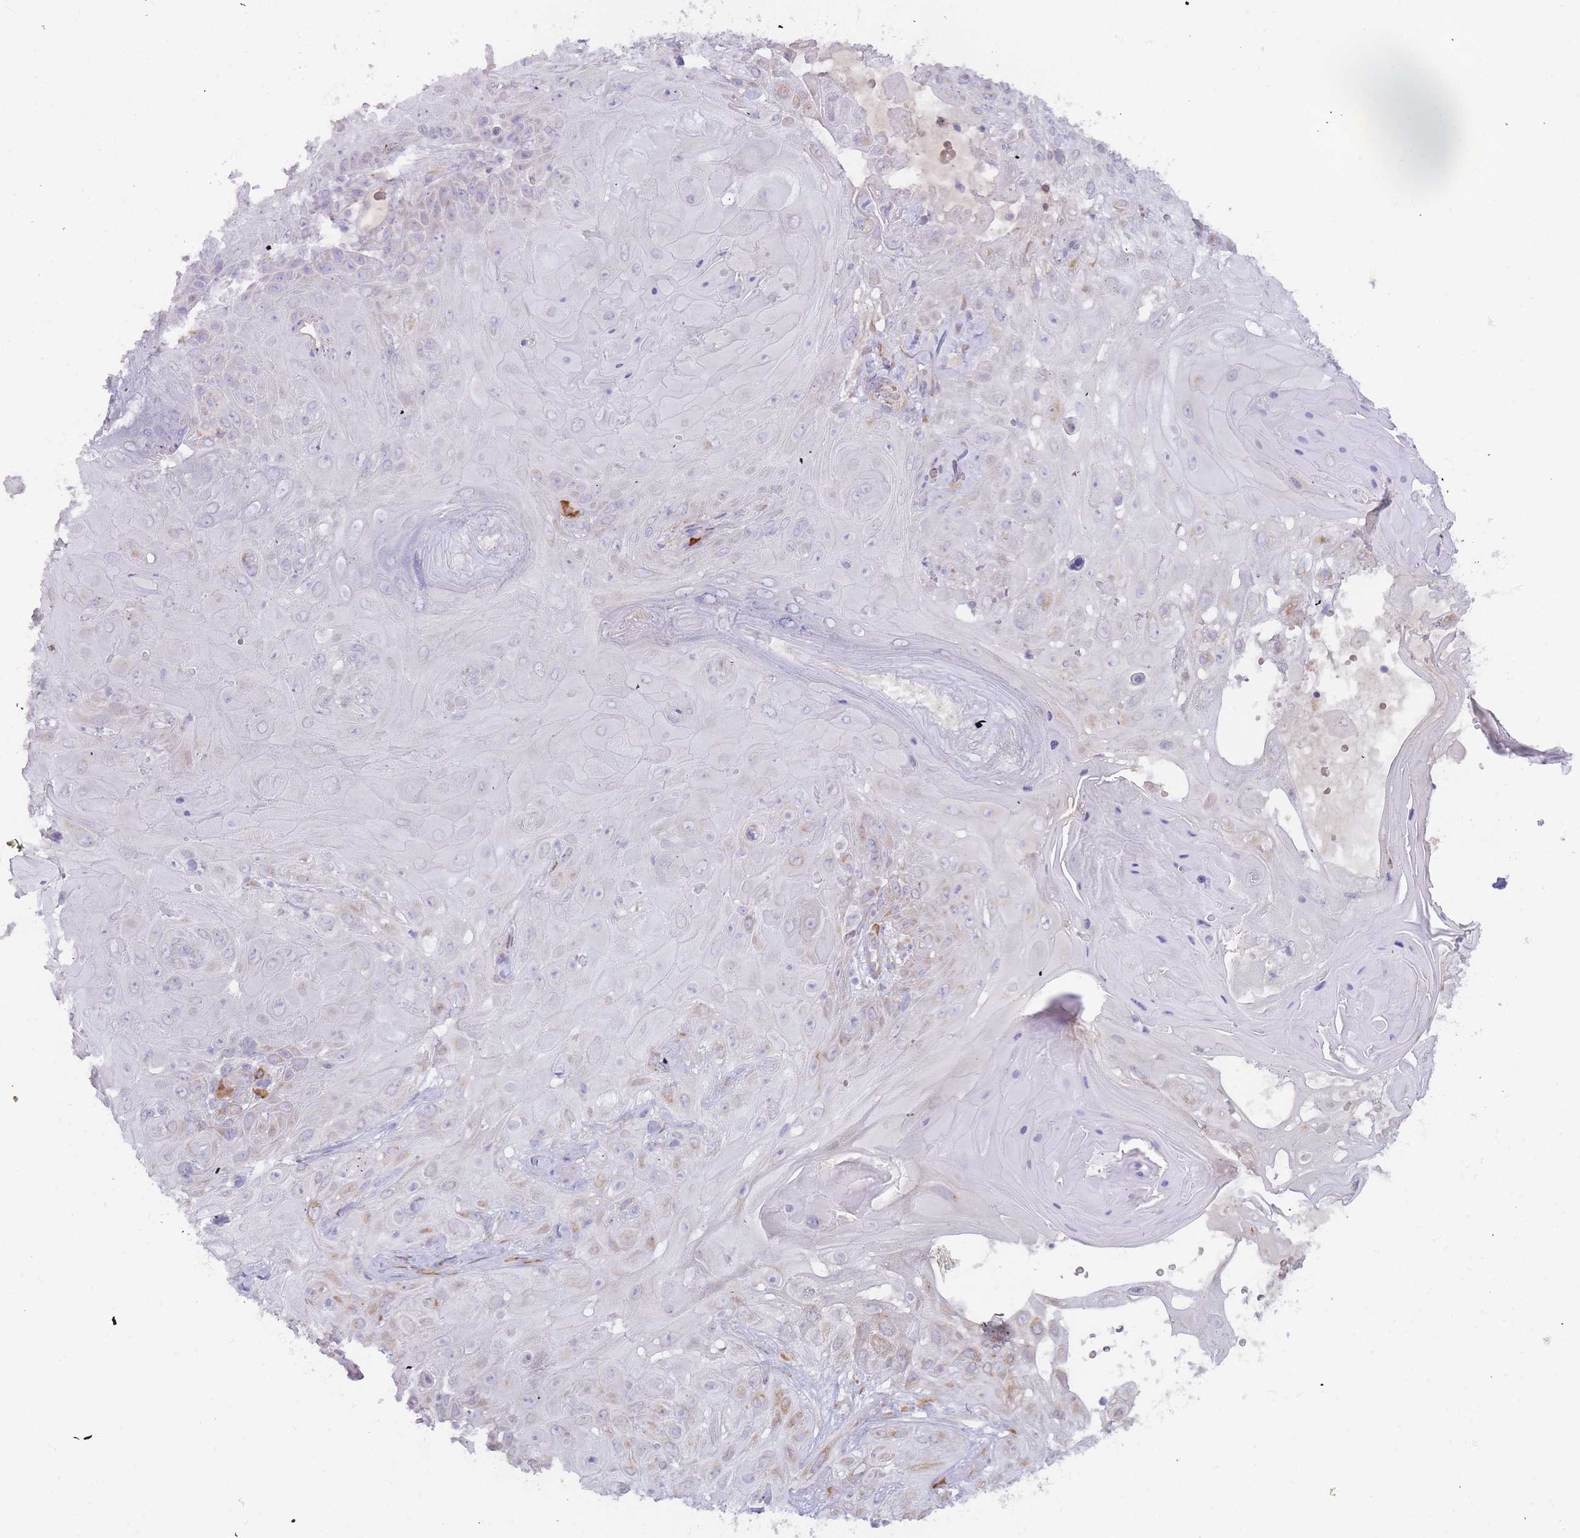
{"staining": {"intensity": "weak", "quantity": "<25%", "location": "cytoplasmic/membranous"}, "tissue": "skin cancer", "cell_type": "Tumor cells", "image_type": "cancer", "snomed": [{"axis": "morphology", "description": "Normal tissue, NOS"}, {"axis": "morphology", "description": "Squamous cell carcinoma, NOS"}, {"axis": "topography", "description": "Skin"}, {"axis": "topography", "description": "Cartilage tissue"}], "caption": "DAB immunohistochemical staining of human skin cancer (squamous cell carcinoma) demonstrates no significant positivity in tumor cells.", "gene": "SLC35E4", "patient": {"sex": "female", "age": 79}}